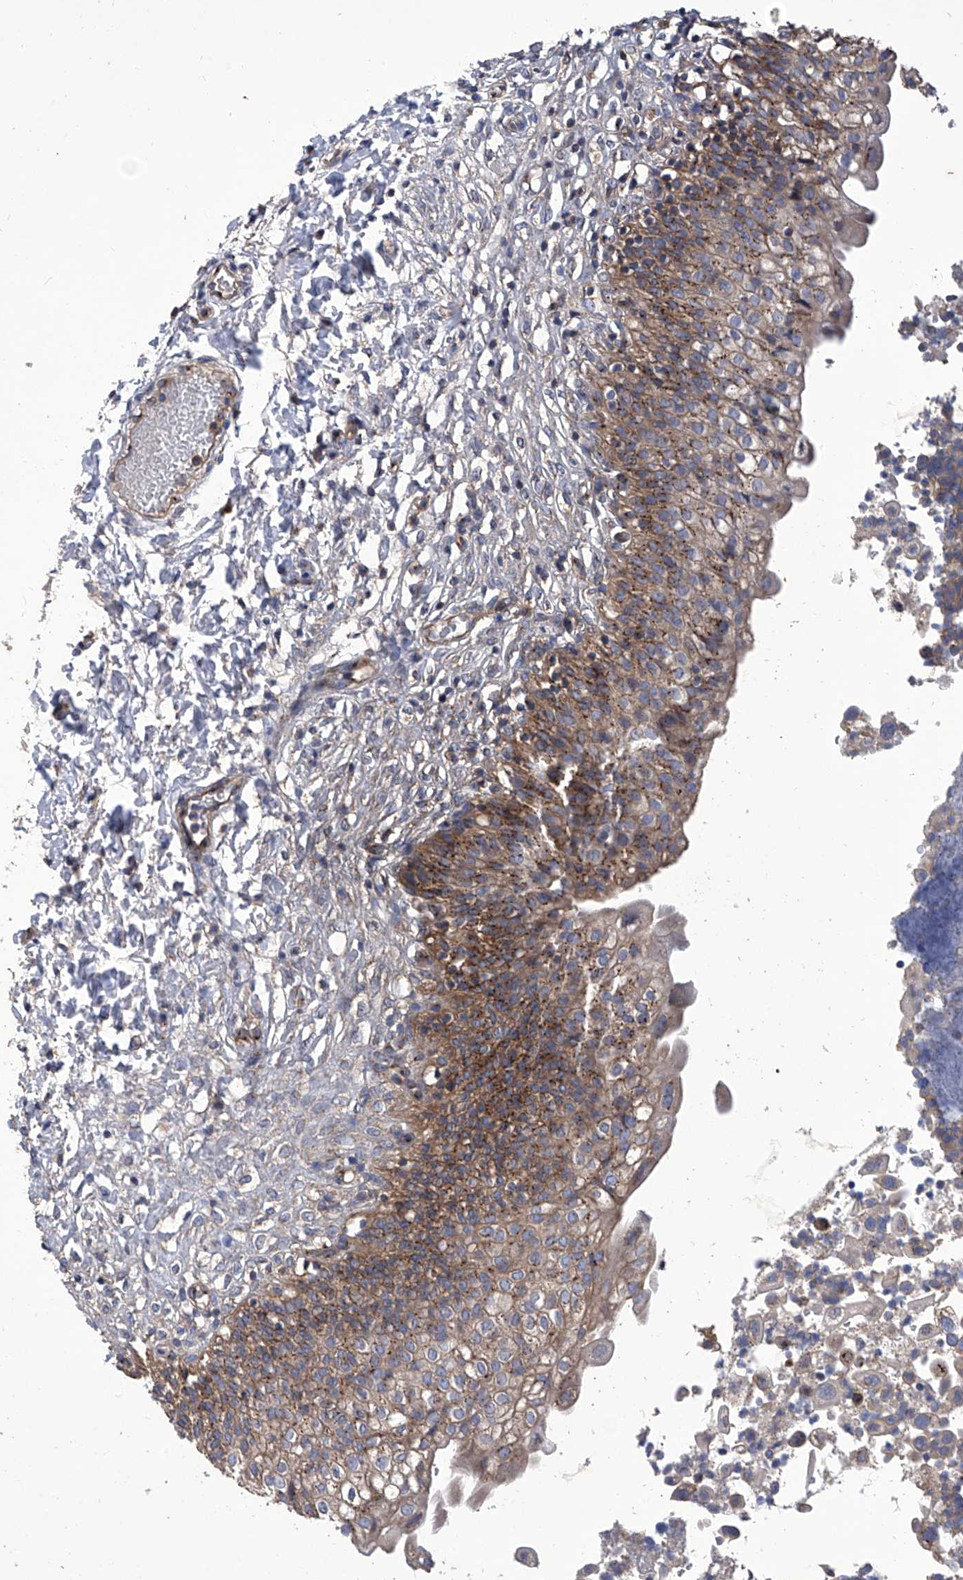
{"staining": {"intensity": "strong", "quantity": "25%-75%", "location": "cytoplasmic/membranous"}, "tissue": "urinary bladder", "cell_type": "Urothelial cells", "image_type": "normal", "snomed": [{"axis": "morphology", "description": "Normal tissue, NOS"}, {"axis": "topography", "description": "Urinary bladder"}], "caption": "Protein expression analysis of benign human urinary bladder reveals strong cytoplasmic/membranous expression in approximately 25%-75% of urothelial cells. The protein of interest is shown in brown color, while the nuclei are stained blue.", "gene": "TJAP1", "patient": {"sex": "male", "age": 55}}